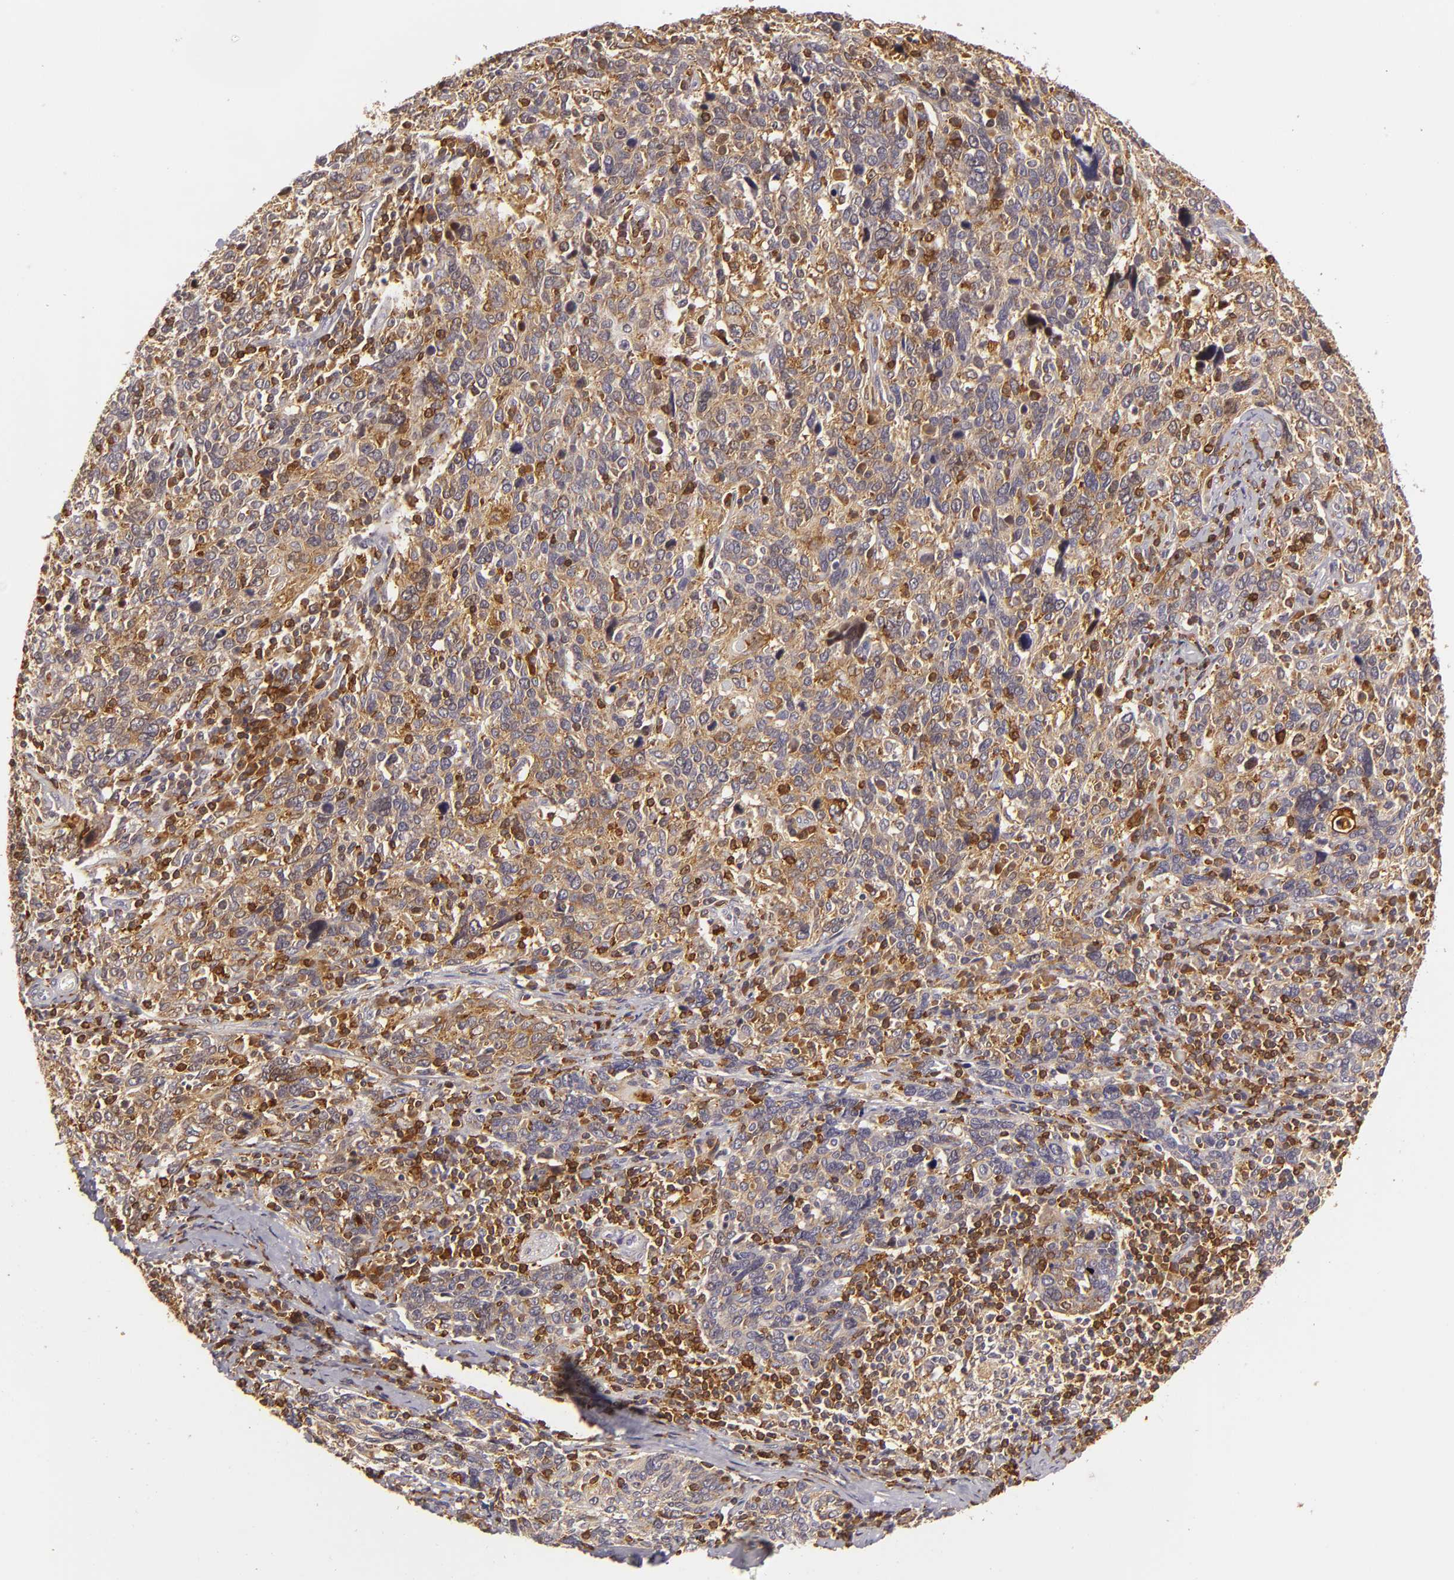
{"staining": {"intensity": "moderate", "quantity": "25%-75%", "location": "cytoplasmic/membranous"}, "tissue": "cervical cancer", "cell_type": "Tumor cells", "image_type": "cancer", "snomed": [{"axis": "morphology", "description": "Squamous cell carcinoma, NOS"}, {"axis": "topography", "description": "Cervix"}], "caption": "IHC micrograph of neoplastic tissue: cervical cancer (squamous cell carcinoma) stained using IHC shows medium levels of moderate protein expression localized specifically in the cytoplasmic/membranous of tumor cells, appearing as a cytoplasmic/membranous brown color.", "gene": "APOBEC3G", "patient": {"sex": "female", "age": 41}}